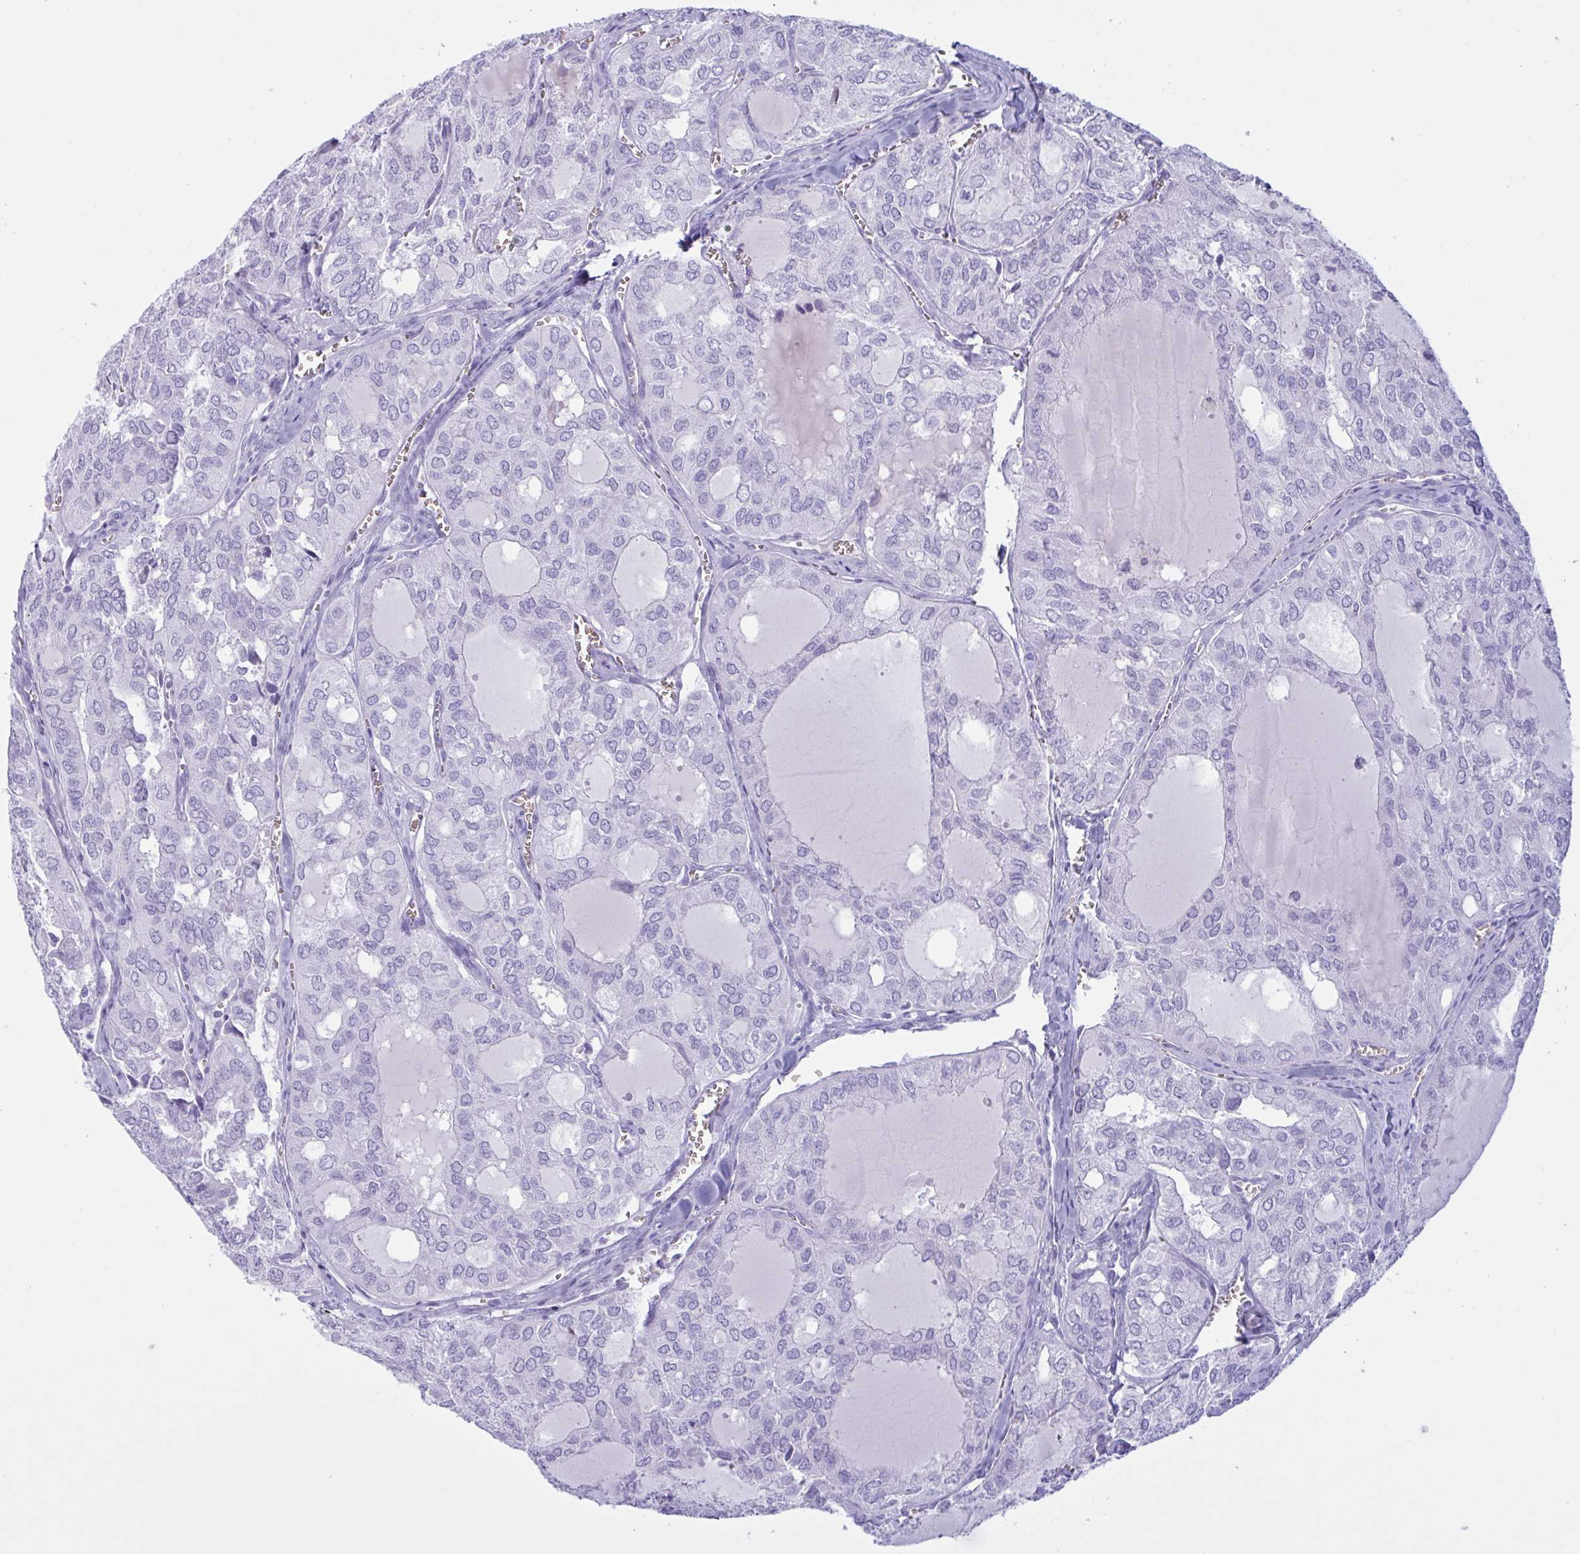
{"staining": {"intensity": "negative", "quantity": "none", "location": "none"}, "tissue": "thyroid cancer", "cell_type": "Tumor cells", "image_type": "cancer", "snomed": [{"axis": "morphology", "description": "Follicular adenoma carcinoma, NOS"}, {"axis": "topography", "description": "Thyroid gland"}], "caption": "The photomicrograph exhibits no significant expression in tumor cells of thyroid follicular adenoma carcinoma.", "gene": "SLC2A1", "patient": {"sex": "male", "age": 75}}